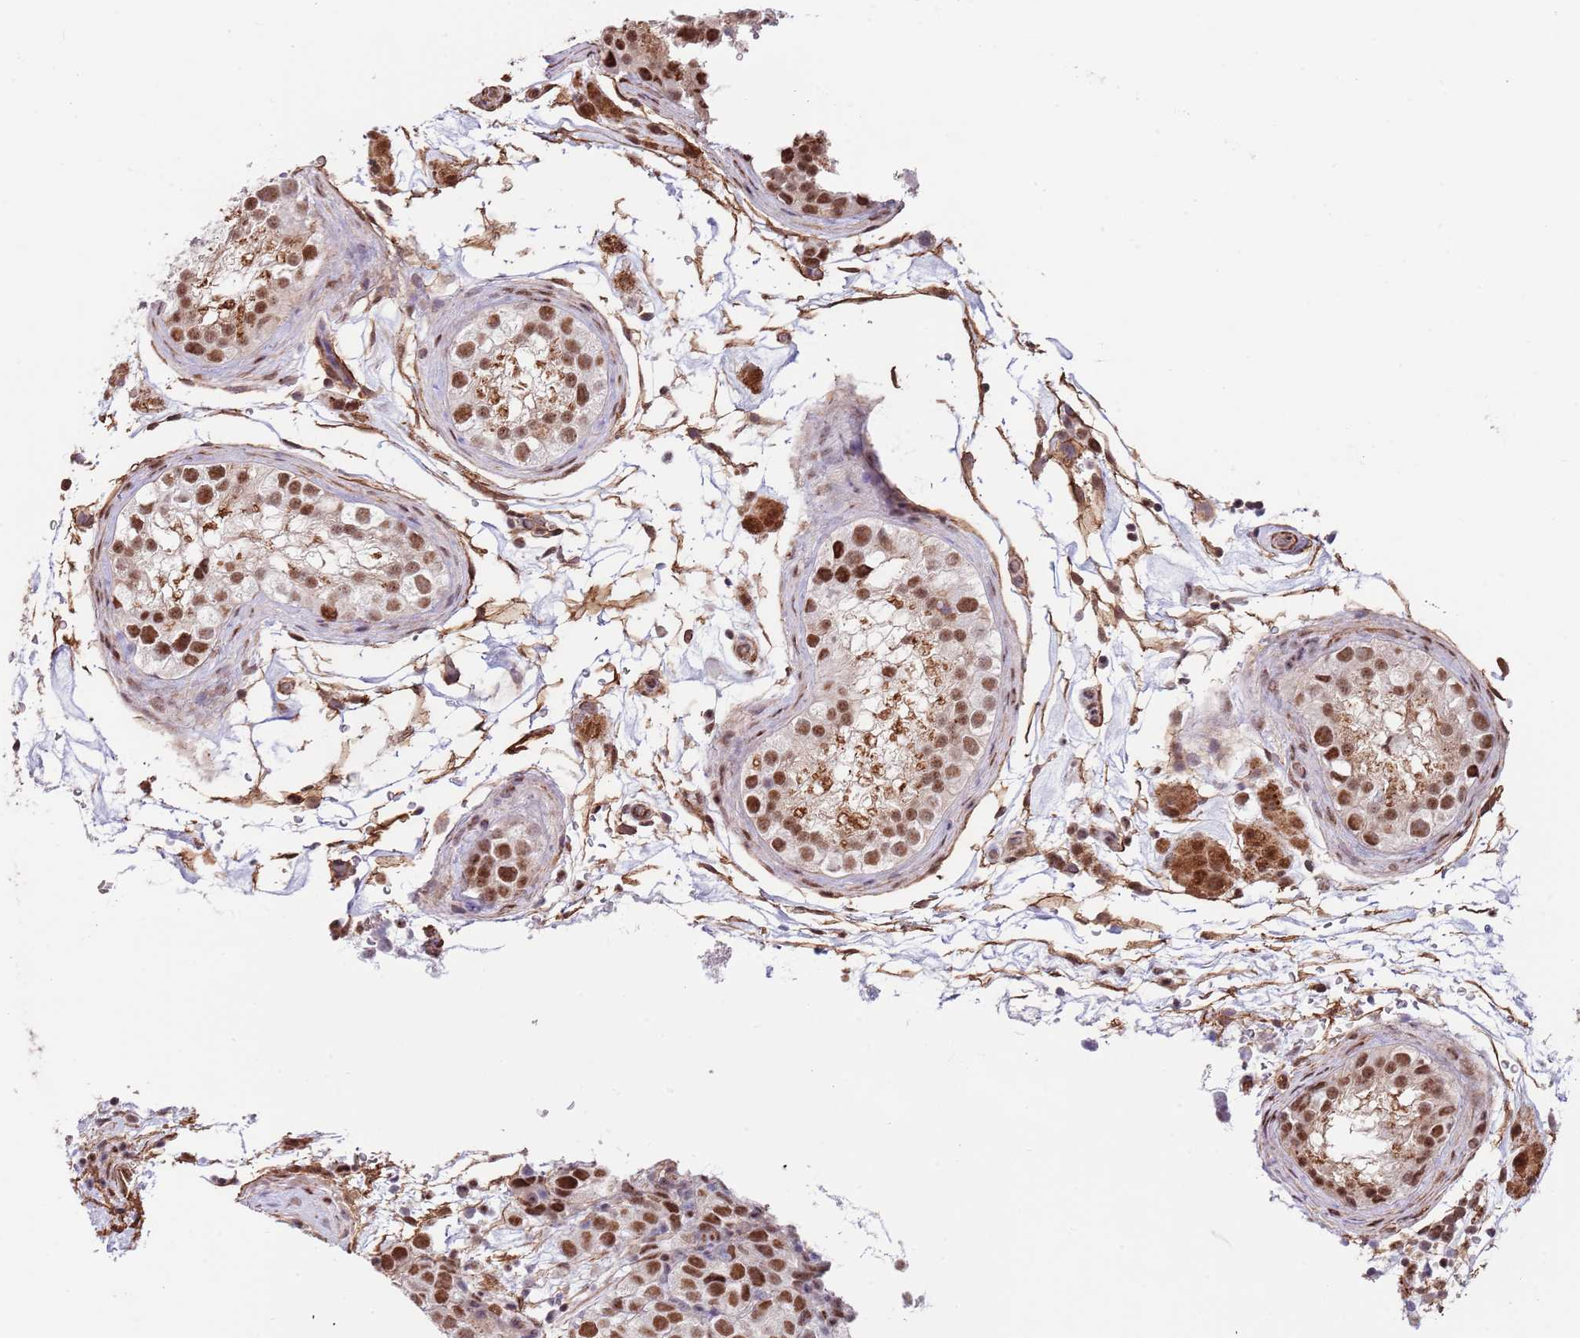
{"staining": {"intensity": "moderate", "quantity": ">75%", "location": "nuclear"}, "tissue": "testis cancer", "cell_type": "Tumor cells", "image_type": "cancer", "snomed": [{"axis": "morphology", "description": "Seminoma, NOS"}, {"axis": "topography", "description": "Testis"}], "caption": "The photomicrograph shows staining of seminoma (testis), revealing moderate nuclear protein staining (brown color) within tumor cells. The protein of interest is shown in brown color, while the nuclei are stained blue.", "gene": "BPNT1", "patient": {"sex": "male", "age": 34}}